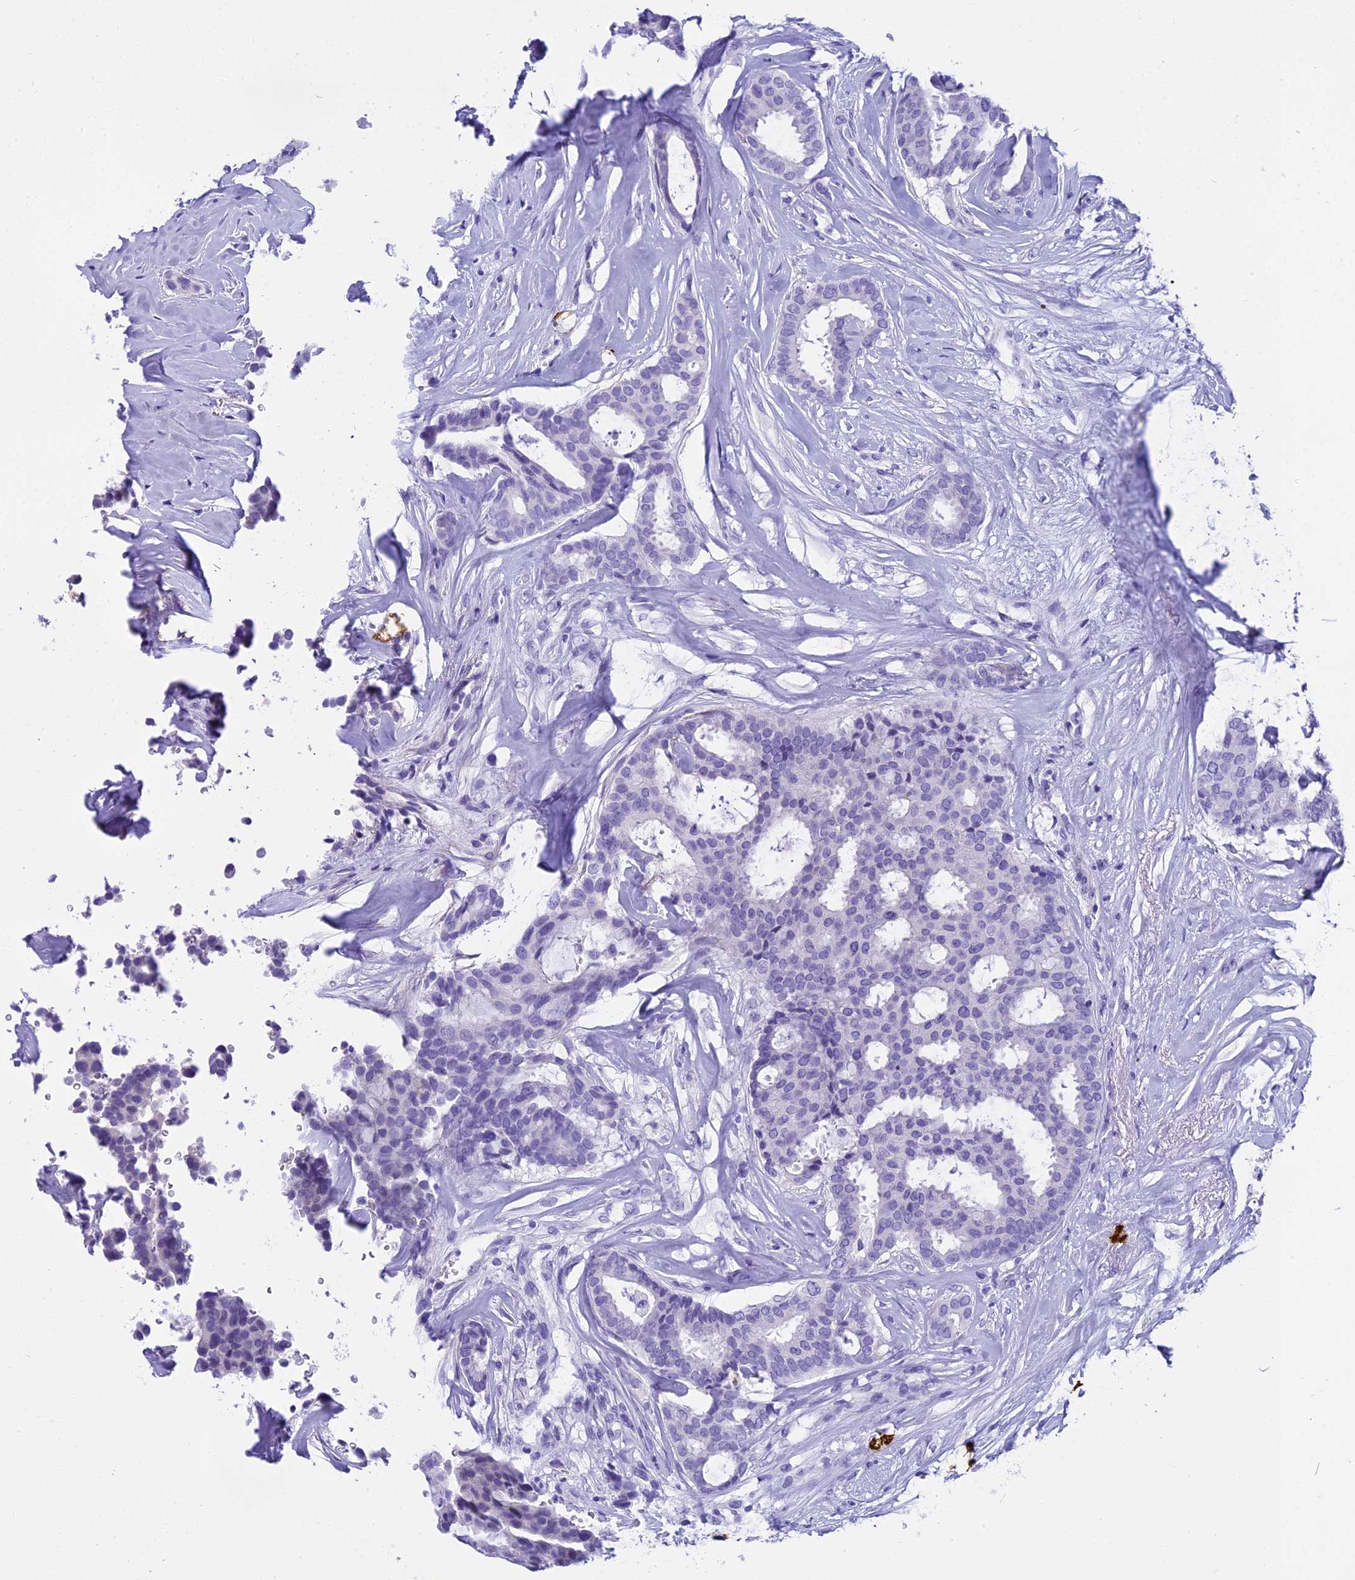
{"staining": {"intensity": "negative", "quantity": "none", "location": "none"}, "tissue": "breast cancer", "cell_type": "Tumor cells", "image_type": "cancer", "snomed": [{"axis": "morphology", "description": "Duct carcinoma"}, {"axis": "topography", "description": "Breast"}], "caption": "This is a histopathology image of immunohistochemistry (IHC) staining of breast cancer, which shows no staining in tumor cells.", "gene": "KCTD14", "patient": {"sex": "female", "age": 75}}